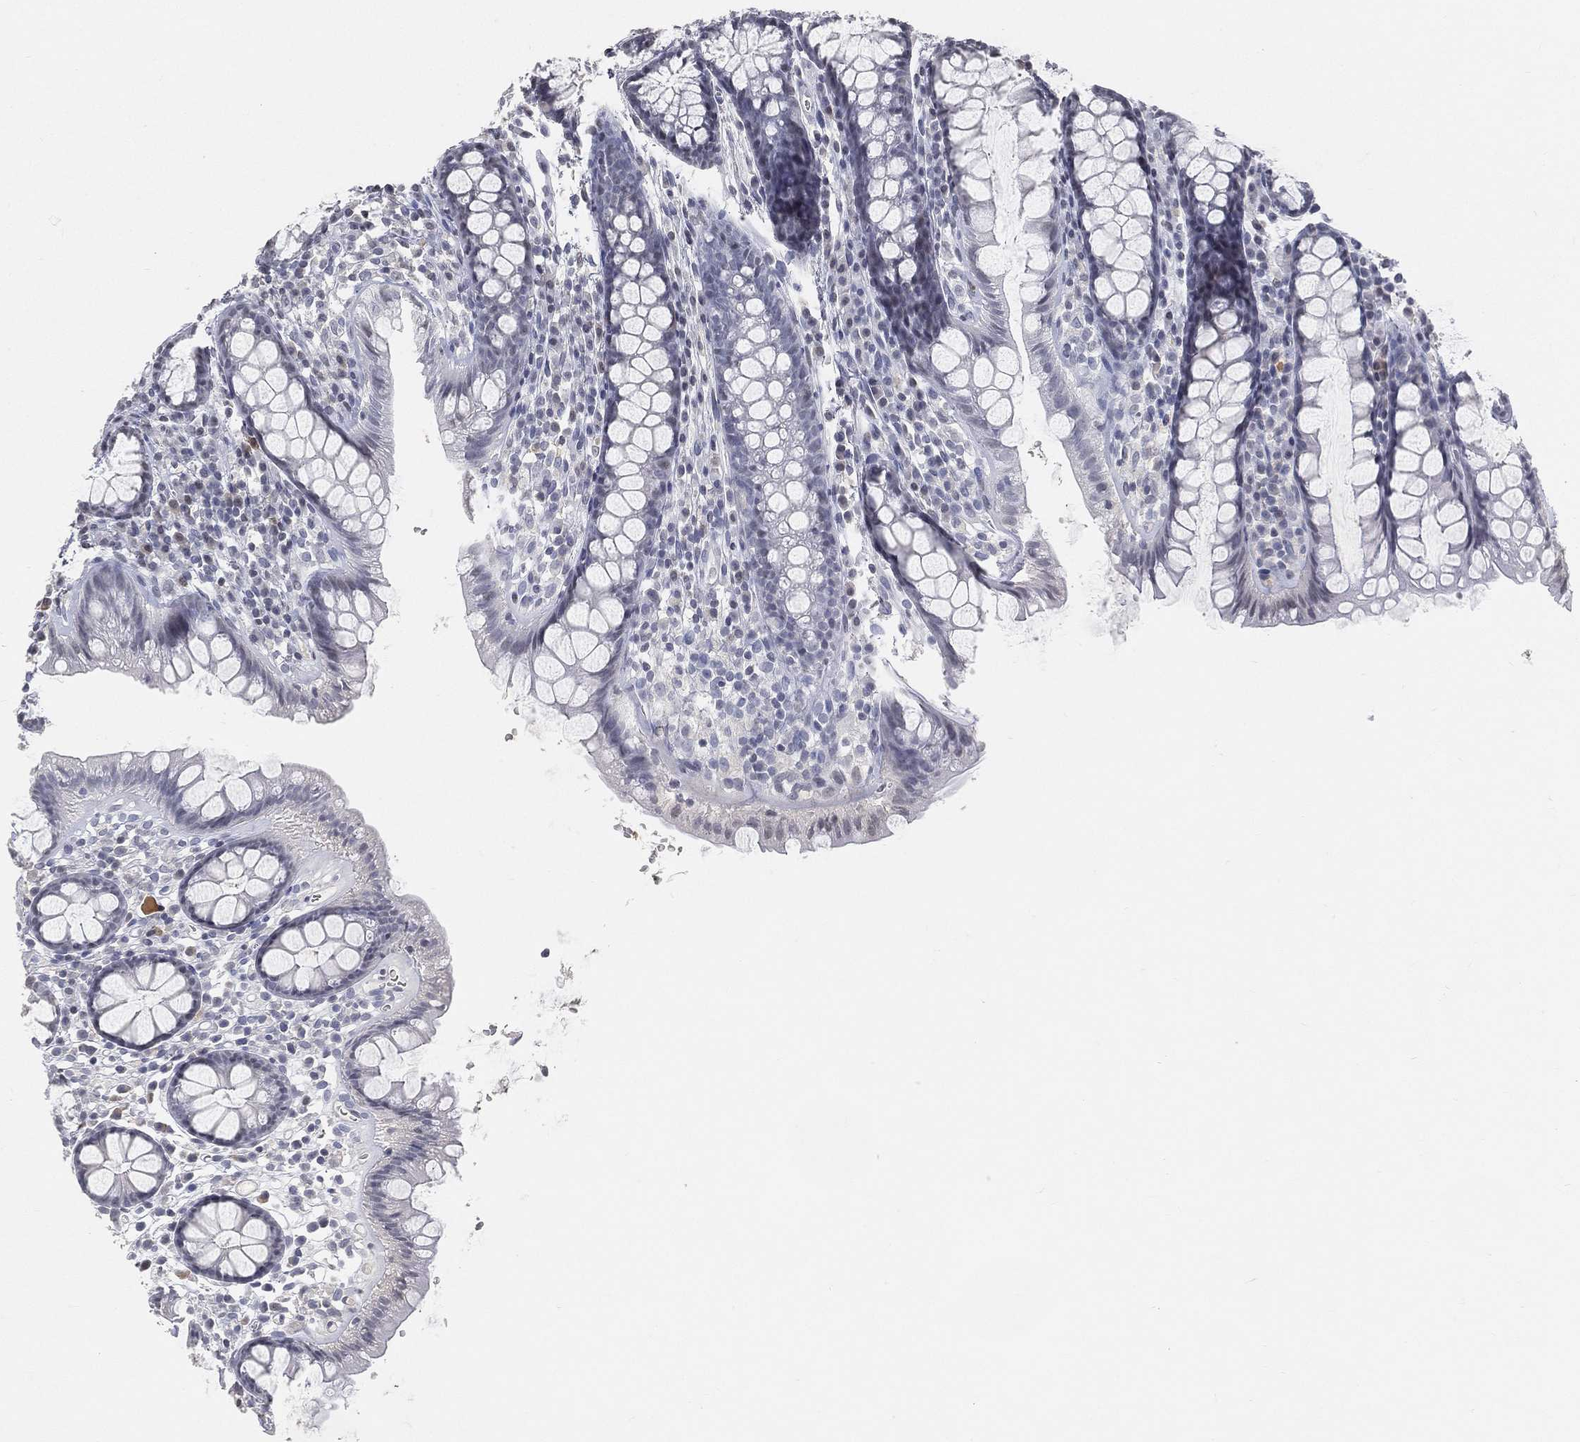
{"staining": {"intensity": "negative", "quantity": "none", "location": "none"}, "tissue": "colon", "cell_type": "Endothelial cells", "image_type": "normal", "snomed": [{"axis": "morphology", "description": "Normal tissue, NOS"}, {"axis": "topography", "description": "Colon"}], "caption": "IHC of normal human colon displays no staining in endothelial cells. (DAB (3,3'-diaminobenzidine) immunohistochemistry, high magnification).", "gene": "ARG1", "patient": {"sex": "male", "age": 76}}